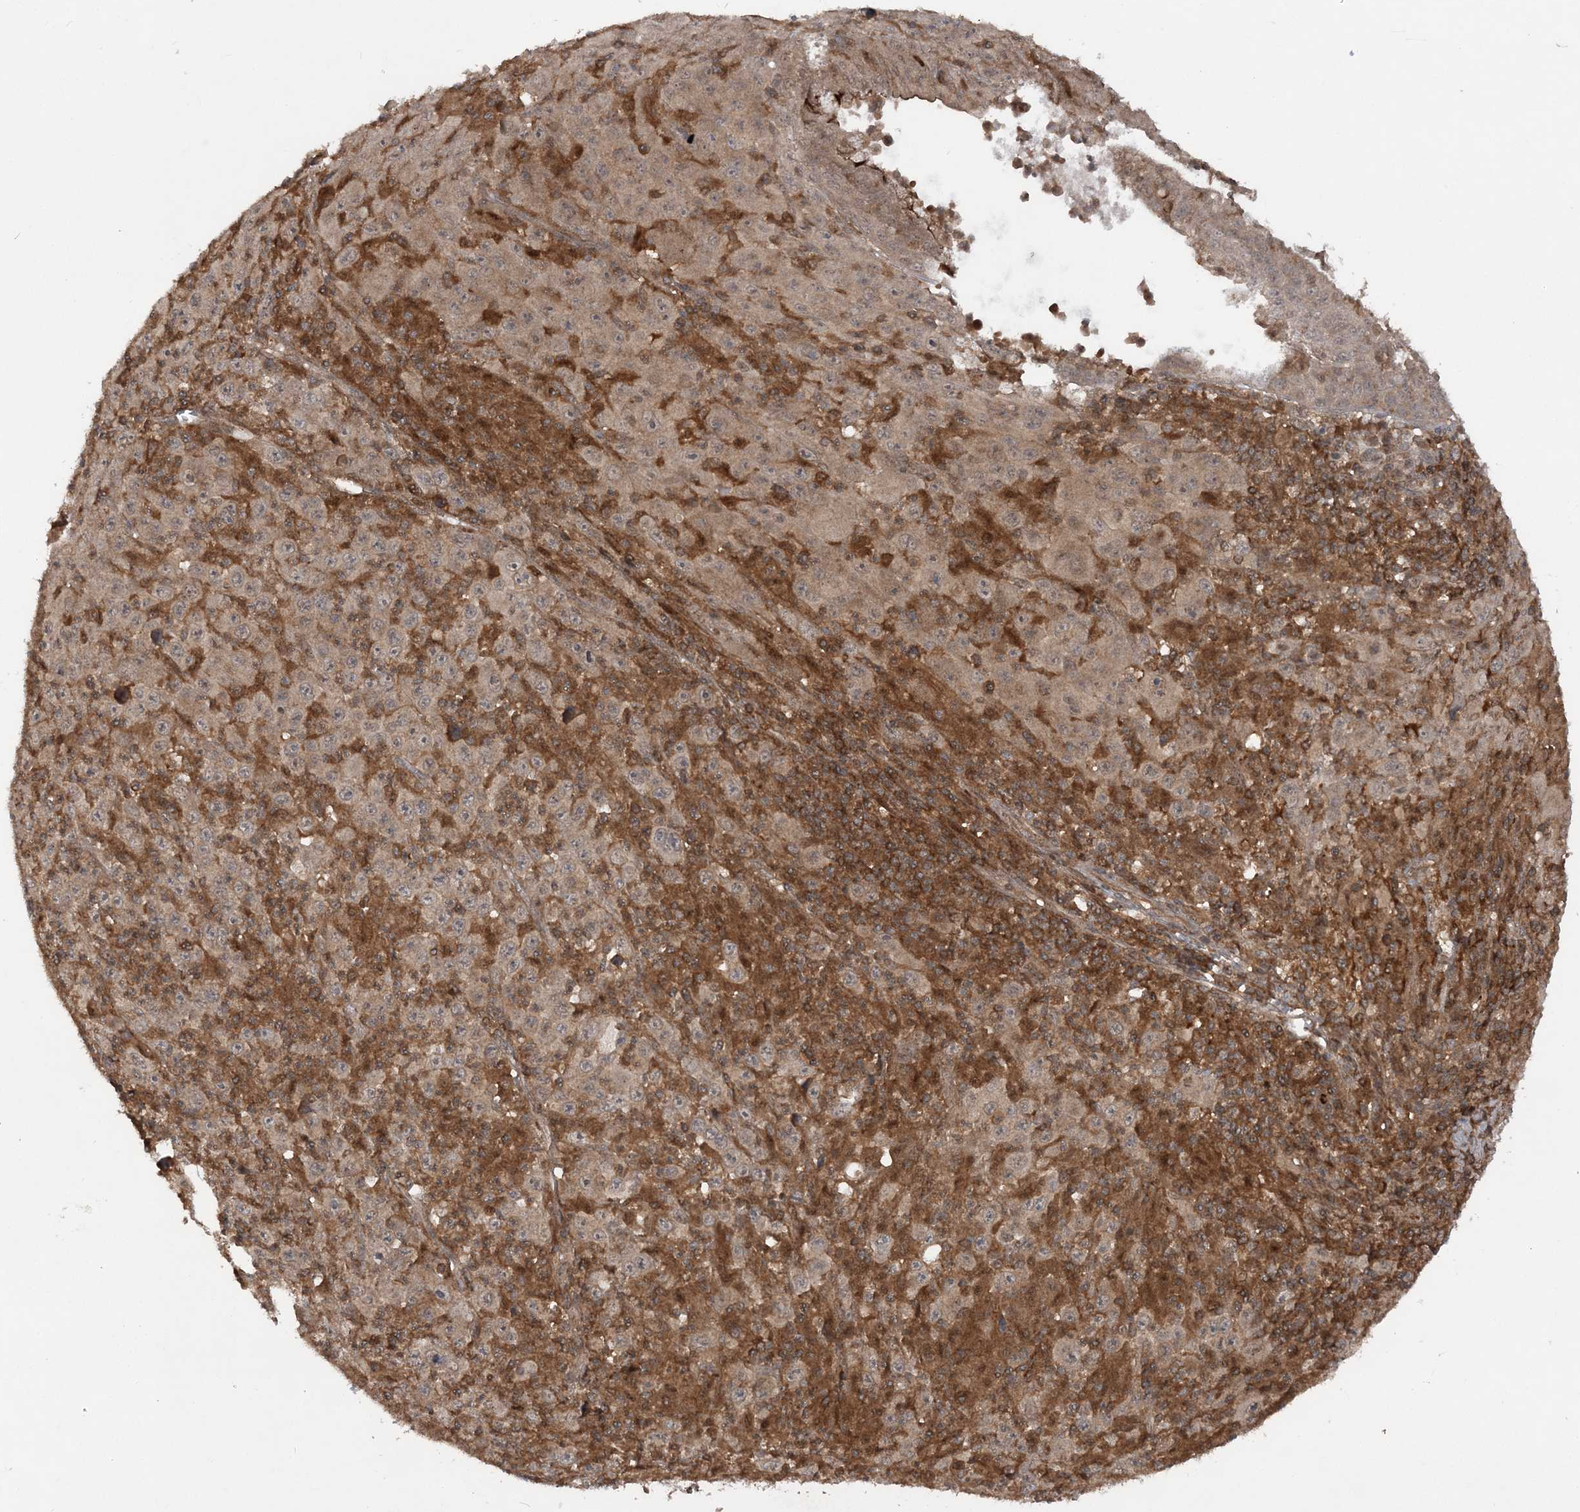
{"staining": {"intensity": "weak", "quantity": "25%-75%", "location": "cytoplasmic/membranous"}, "tissue": "melanoma", "cell_type": "Tumor cells", "image_type": "cancer", "snomed": [{"axis": "morphology", "description": "Malignant melanoma, Metastatic site"}, {"axis": "topography", "description": "Skin"}], "caption": "High-magnification brightfield microscopy of melanoma stained with DAB (3,3'-diaminobenzidine) (brown) and counterstained with hematoxylin (blue). tumor cells exhibit weak cytoplasmic/membranous positivity is identified in approximately25%-75% of cells.", "gene": "LACC1", "patient": {"sex": "female", "age": 56}}